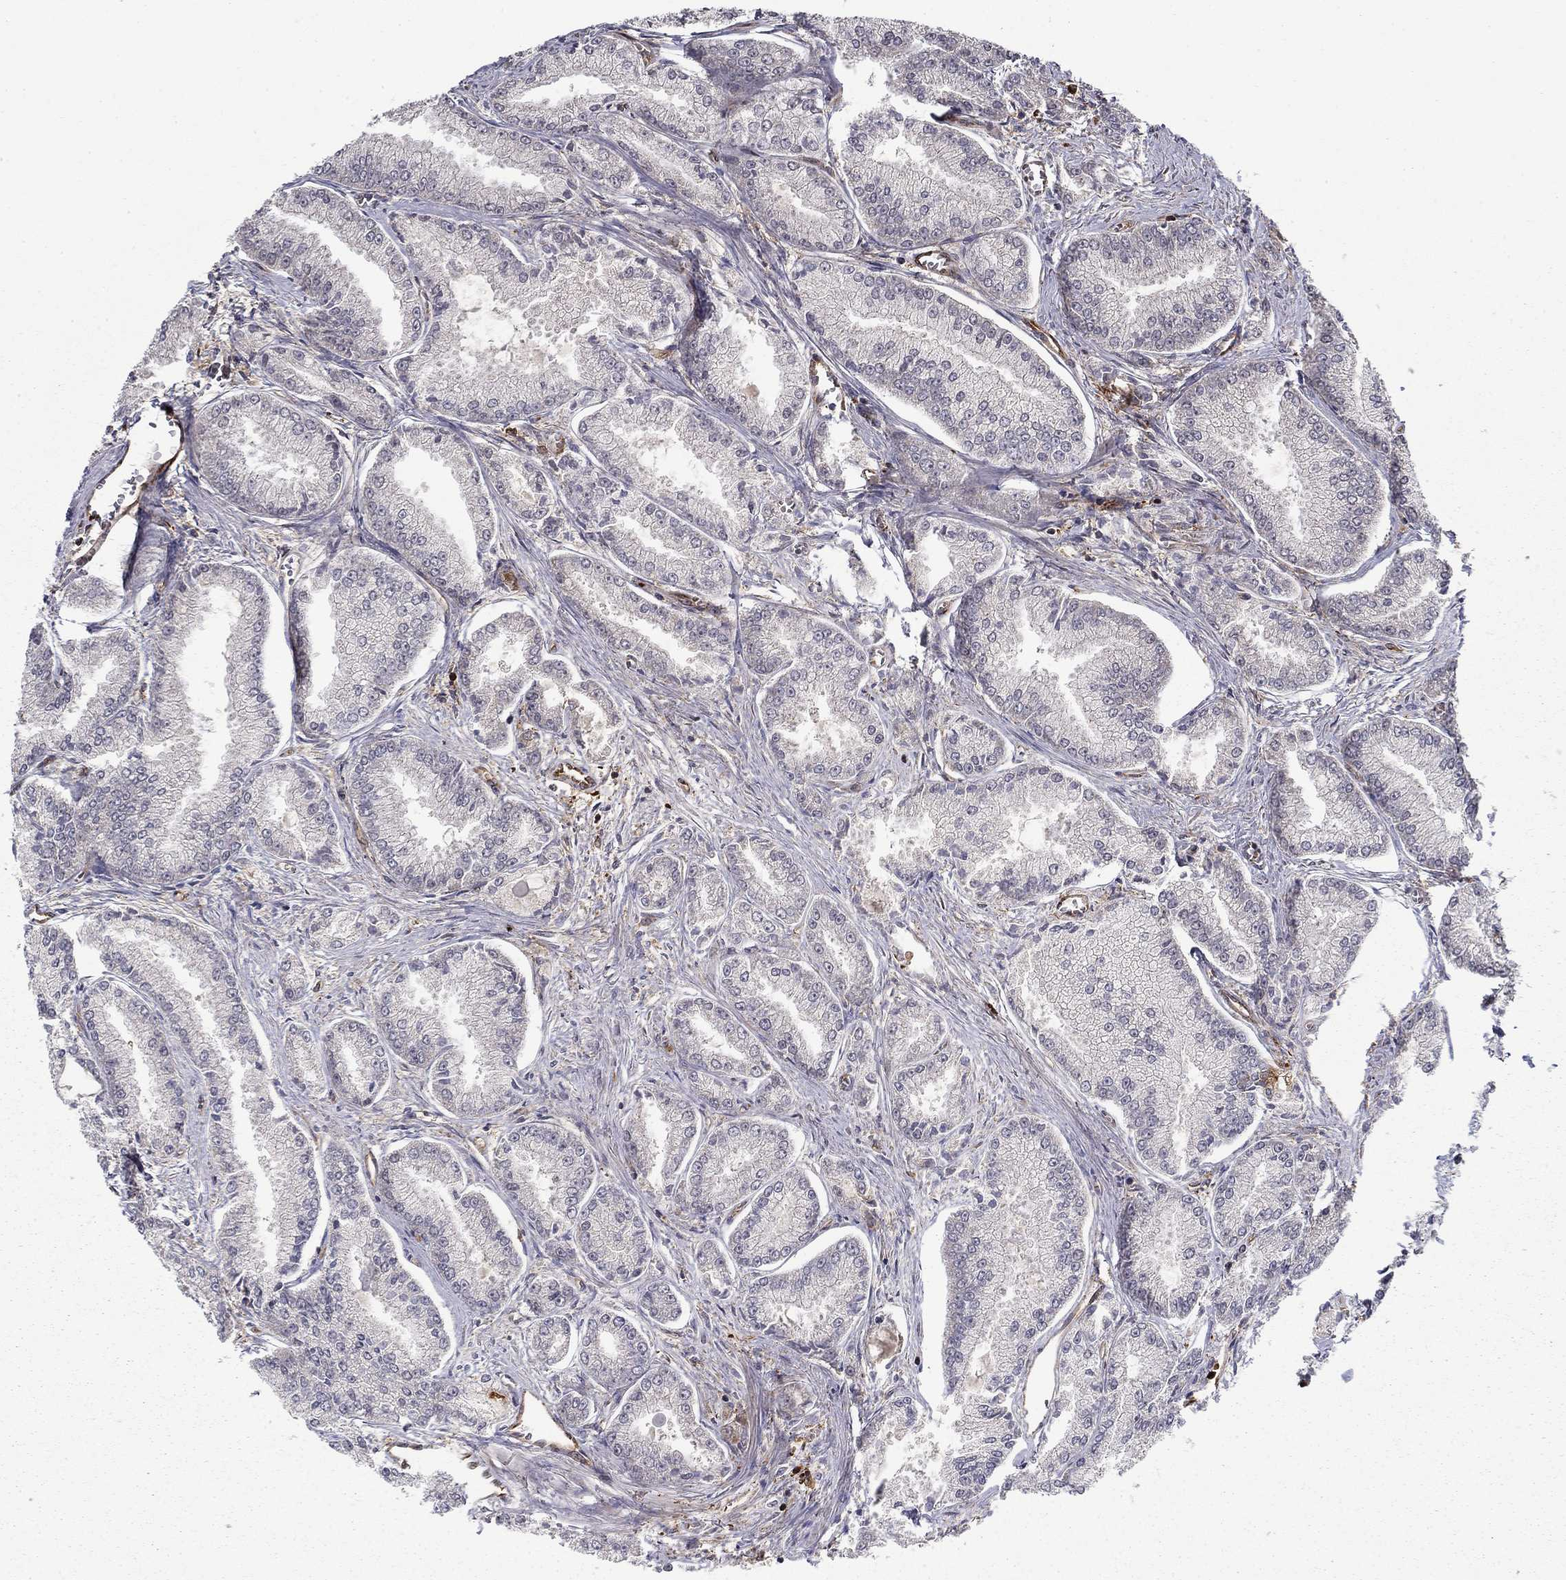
{"staining": {"intensity": "negative", "quantity": "none", "location": "none"}, "tissue": "prostate cancer", "cell_type": "Tumor cells", "image_type": "cancer", "snomed": [{"axis": "morphology", "description": "Adenocarcinoma, NOS"}, {"axis": "morphology", "description": "Adenocarcinoma, High grade"}, {"axis": "topography", "description": "Prostate"}], "caption": "Immunohistochemical staining of adenocarcinoma (prostate) reveals no significant positivity in tumor cells. (DAB immunohistochemistry (IHC) visualized using brightfield microscopy, high magnification).", "gene": "ADM", "patient": {"sex": "male", "age": 70}}